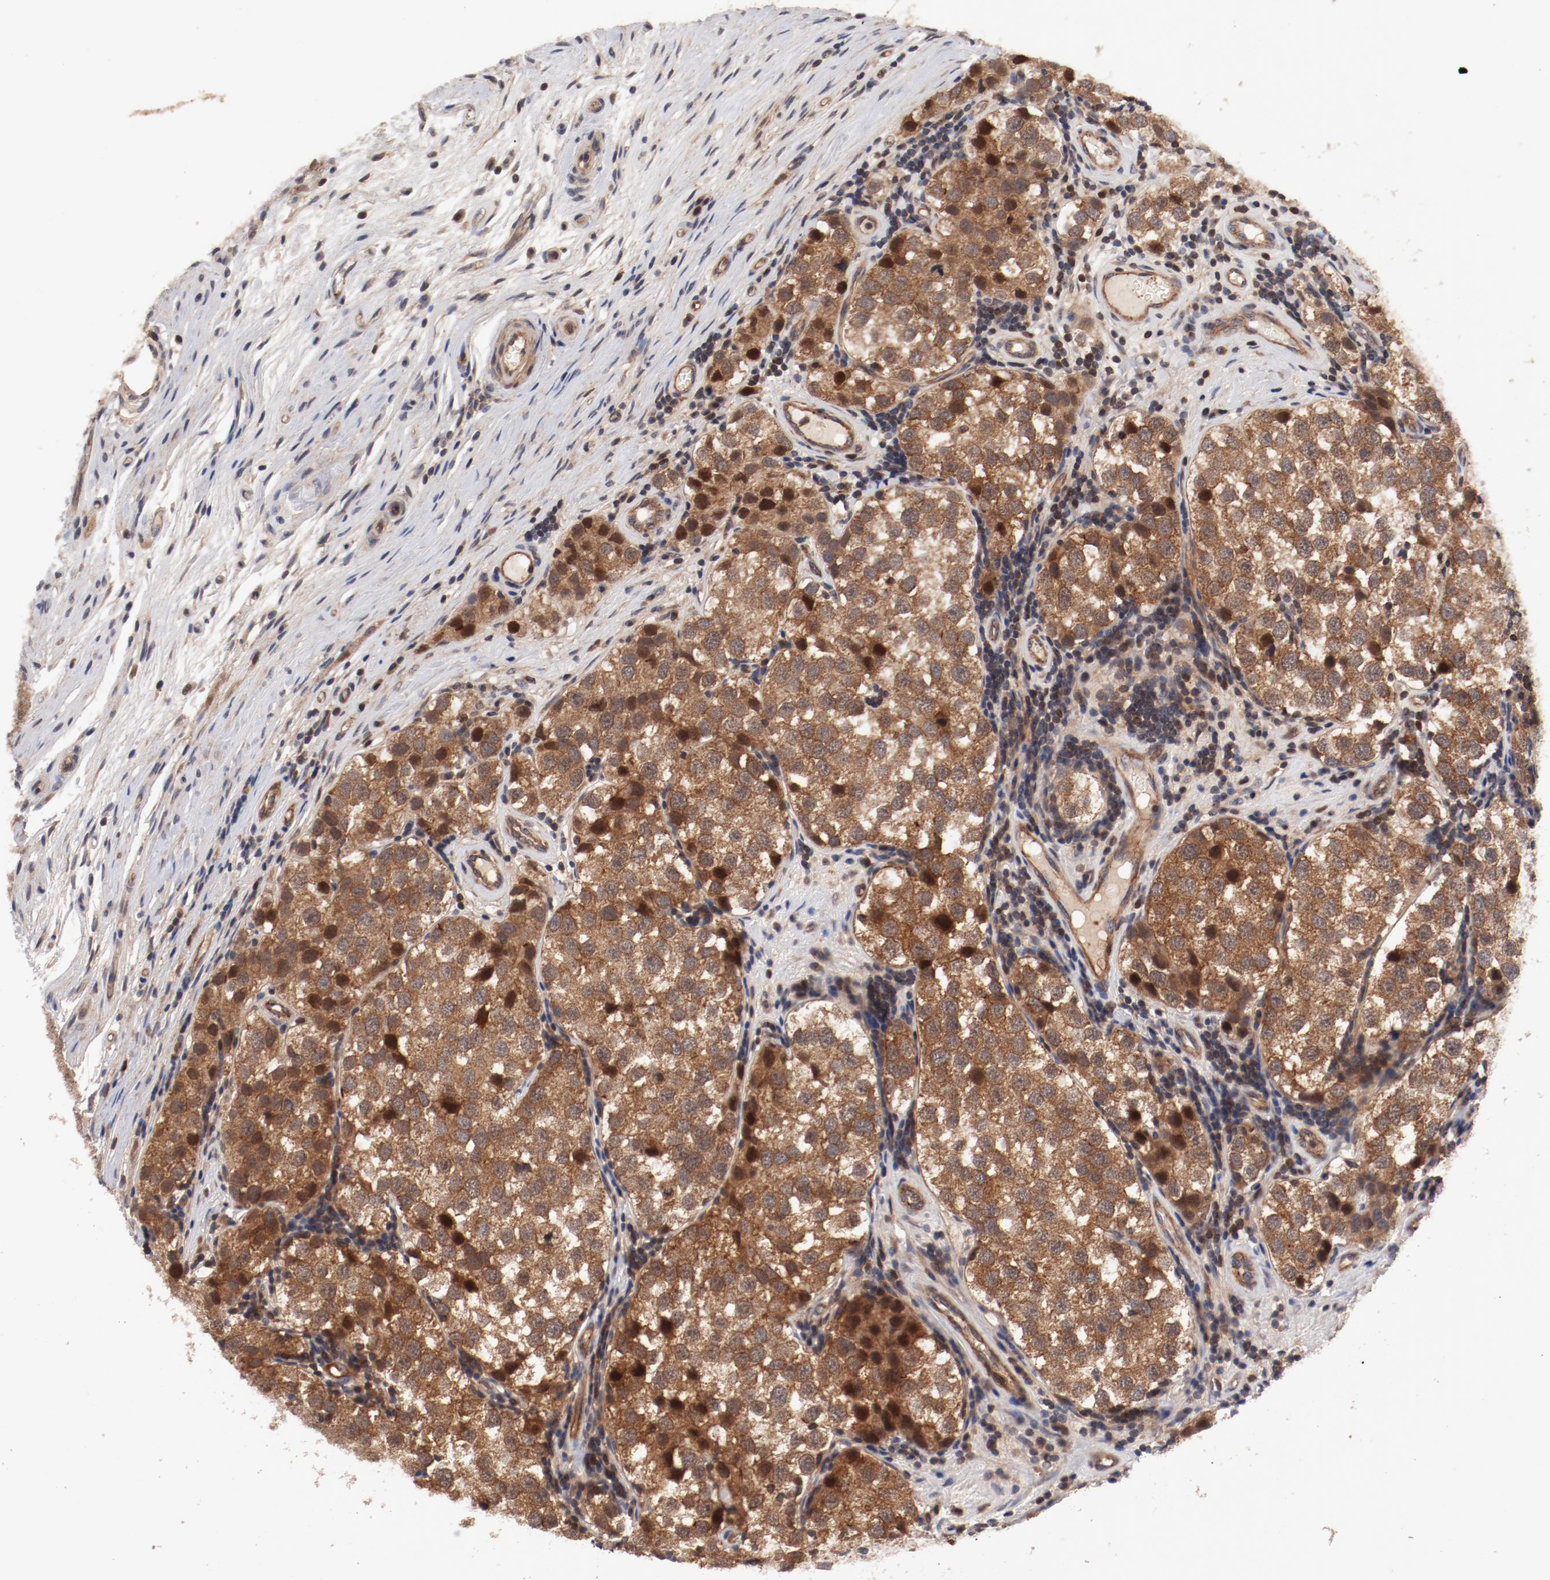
{"staining": {"intensity": "moderate", "quantity": ">75%", "location": "cytoplasmic/membranous,nuclear"}, "tissue": "testis cancer", "cell_type": "Tumor cells", "image_type": "cancer", "snomed": [{"axis": "morphology", "description": "Seminoma, NOS"}, {"axis": "topography", "description": "Testis"}], "caption": "Human testis seminoma stained with a protein marker shows moderate staining in tumor cells.", "gene": "GUF1", "patient": {"sex": "male", "age": 39}}